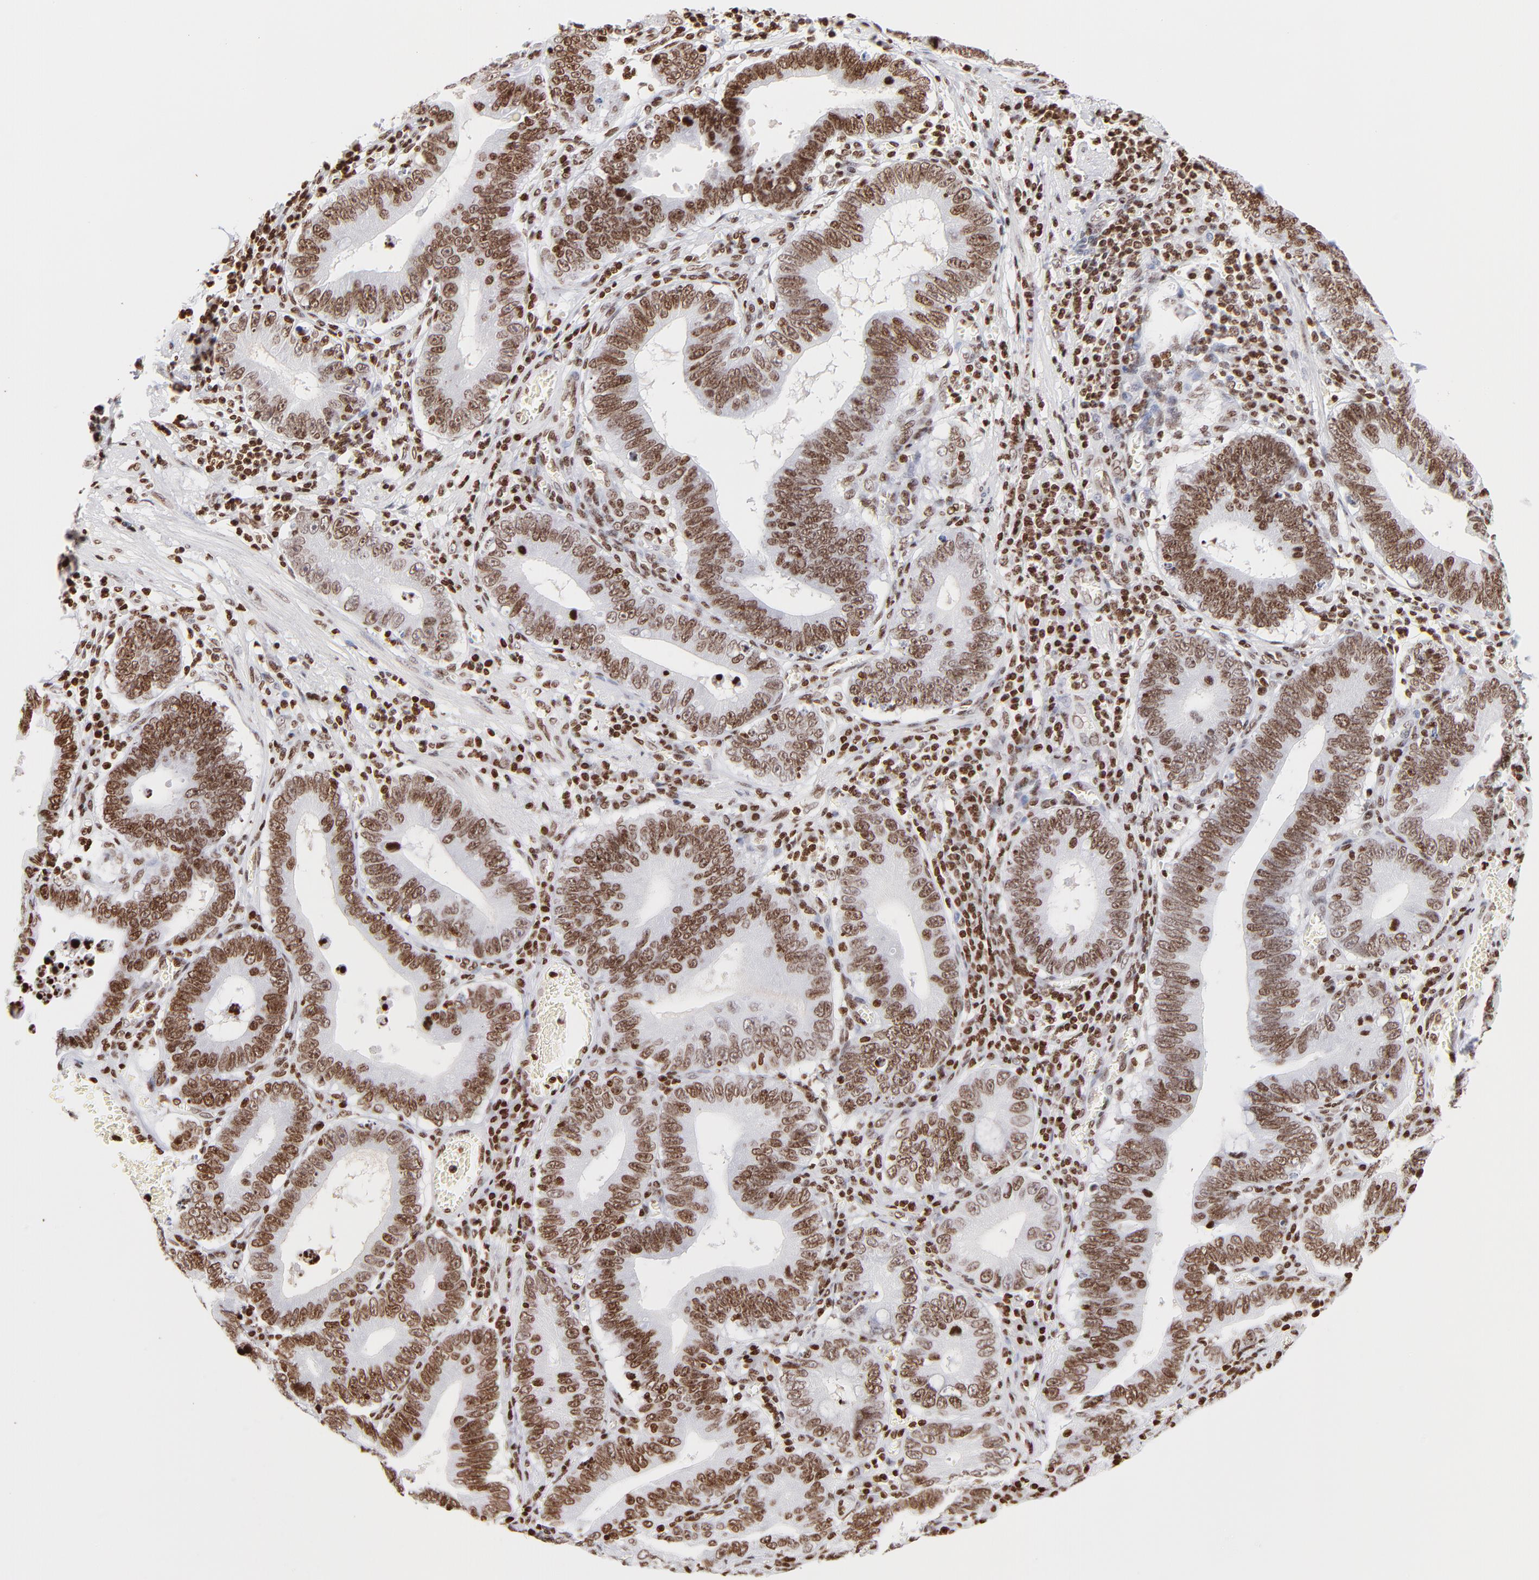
{"staining": {"intensity": "moderate", "quantity": ">75%", "location": "nuclear"}, "tissue": "stomach cancer", "cell_type": "Tumor cells", "image_type": "cancer", "snomed": [{"axis": "morphology", "description": "Adenocarcinoma, NOS"}, {"axis": "topography", "description": "Stomach"}, {"axis": "topography", "description": "Gastric cardia"}], "caption": "About >75% of tumor cells in human stomach cancer (adenocarcinoma) reveal moderate nuclear protein positivity as visualized by brown immunohistochemical staining.", "gene": "RTL4", "patient": {"sex": "male", "age": 59}}